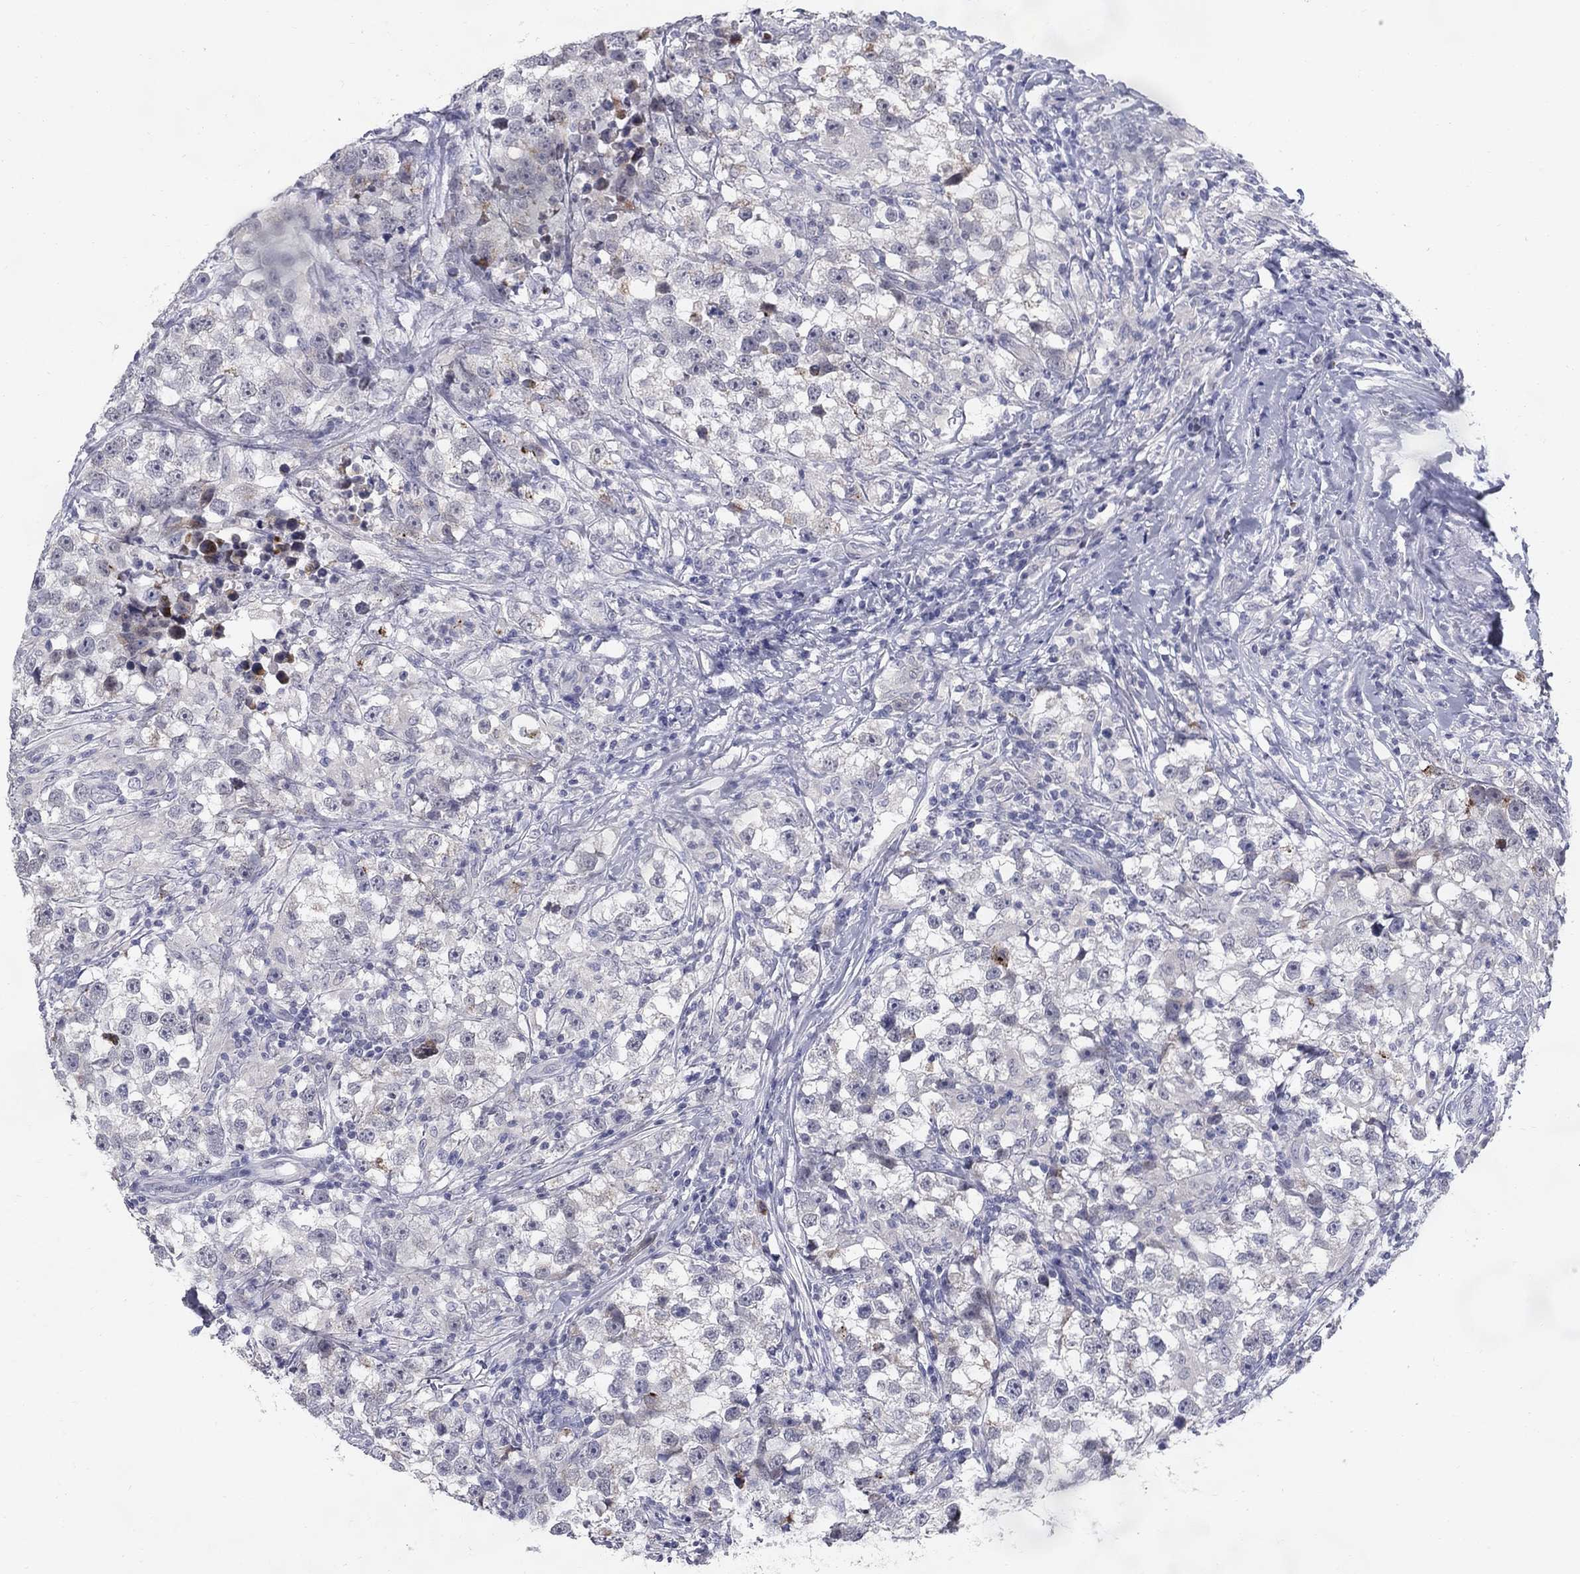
{"staining": {"intensity": "negative", "quantity": "none", "location": "none"}, "tissue": "testis cancer", "cell_type": "Tumor cells", "image_type": "cancer", "snomed": [{"axis": "morphology", "description": "Seminoma, NOS"}, {"axis": "topography", "description": "Testis"}], "caption": "Immunohistochemical staining of testis cancer (seminoma) reveals no significant staining in tumor cells.", "gene": "NTRK2", "patient": {"sex": "male", "age": 46}}